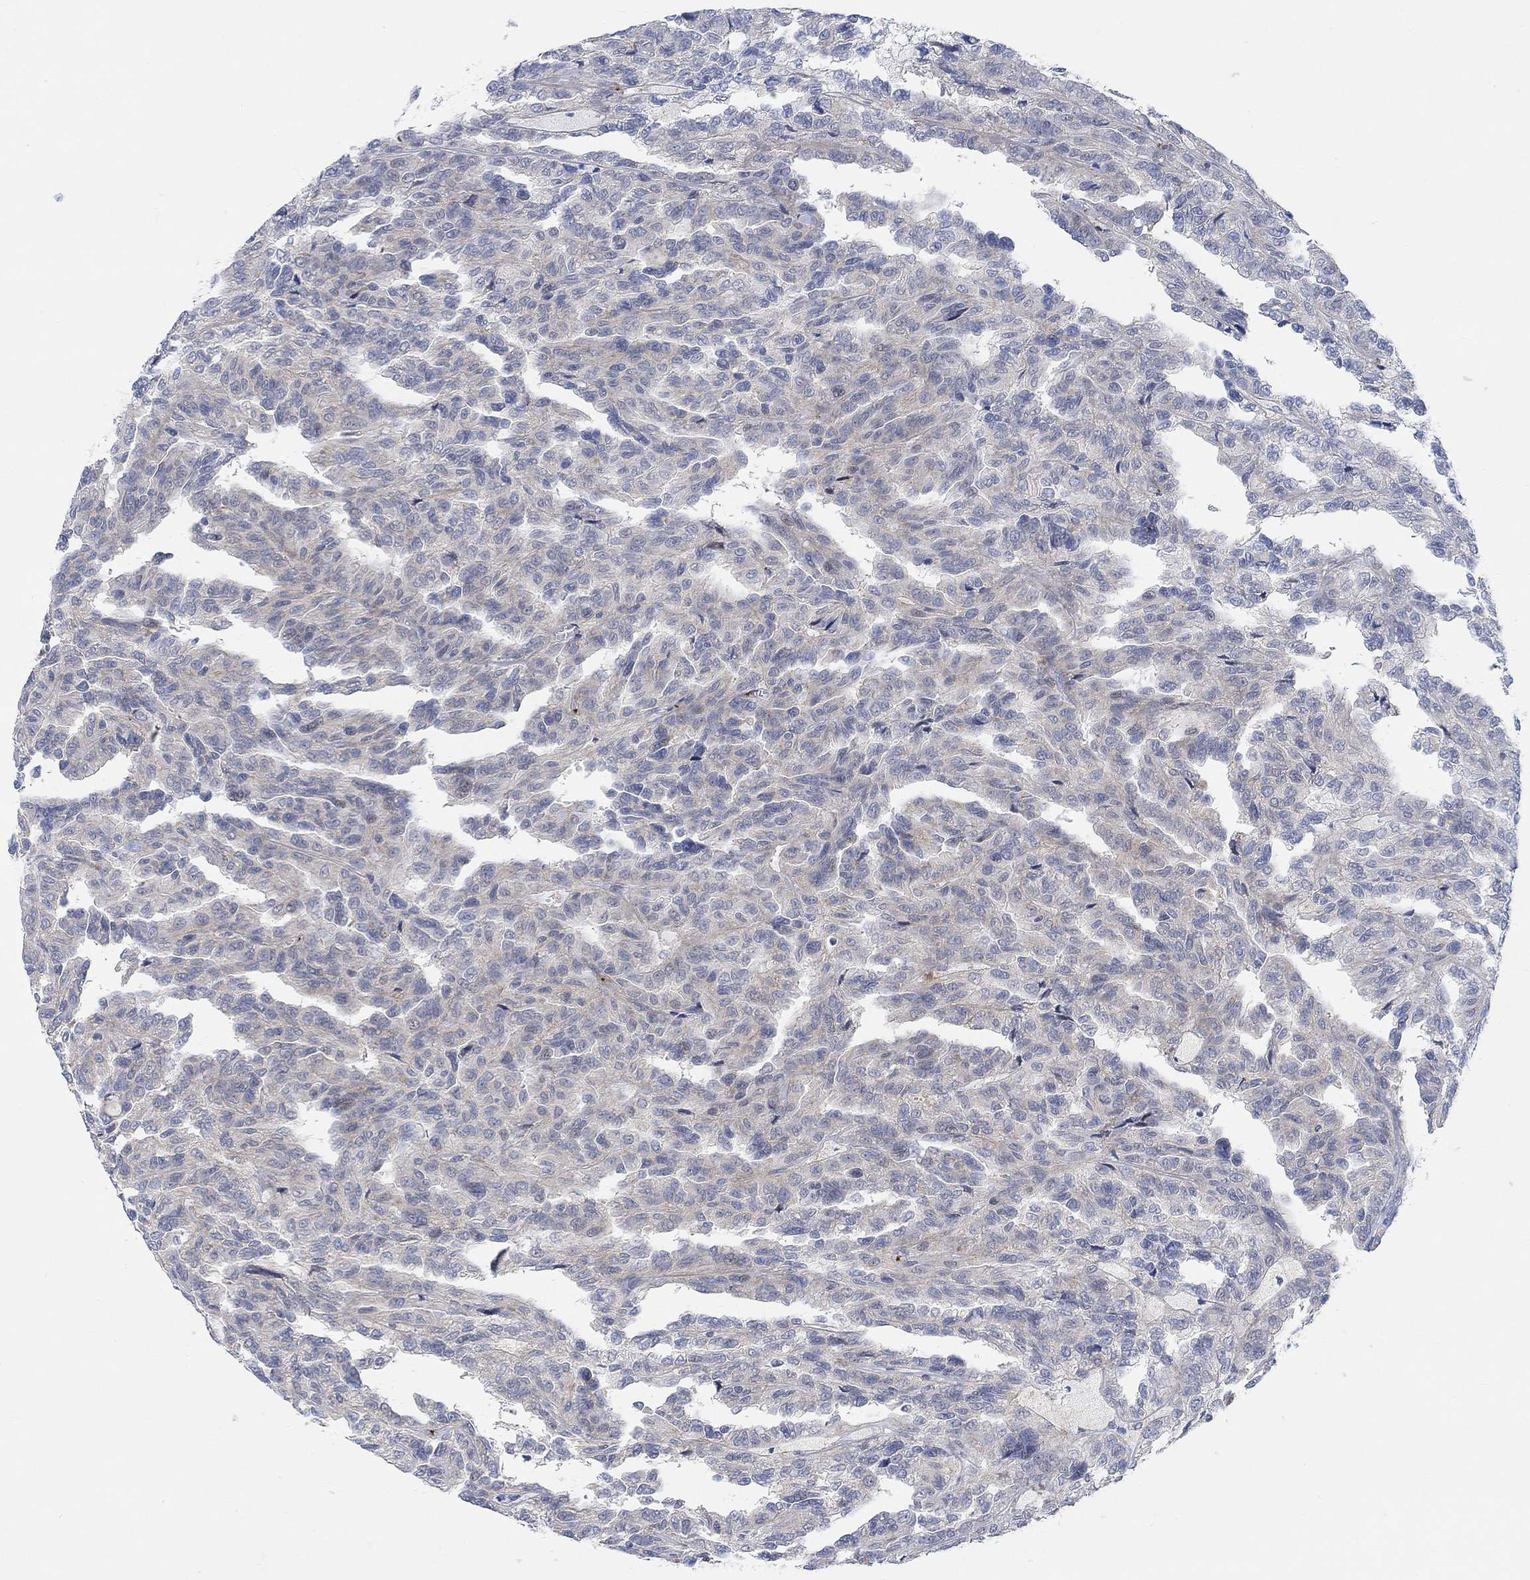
{"staining": {"intensity": "negative", "quantity": "none", "location": "none"}, "tissue": "renal cancer", "cell_type": "Tumor cells", "image_type": "cancer", "snomed": [{"axis": "morphology", "description": "Adenocarcinoma, NOS"}, {"axis": "topography", "description": "Kidney"}], "caption": "A micrograph of renal cancer stained for a protein displays no brown staining in tumor cells.", "gene": "PMFBP1", "patient": {"sex": "male", "age": 79}}